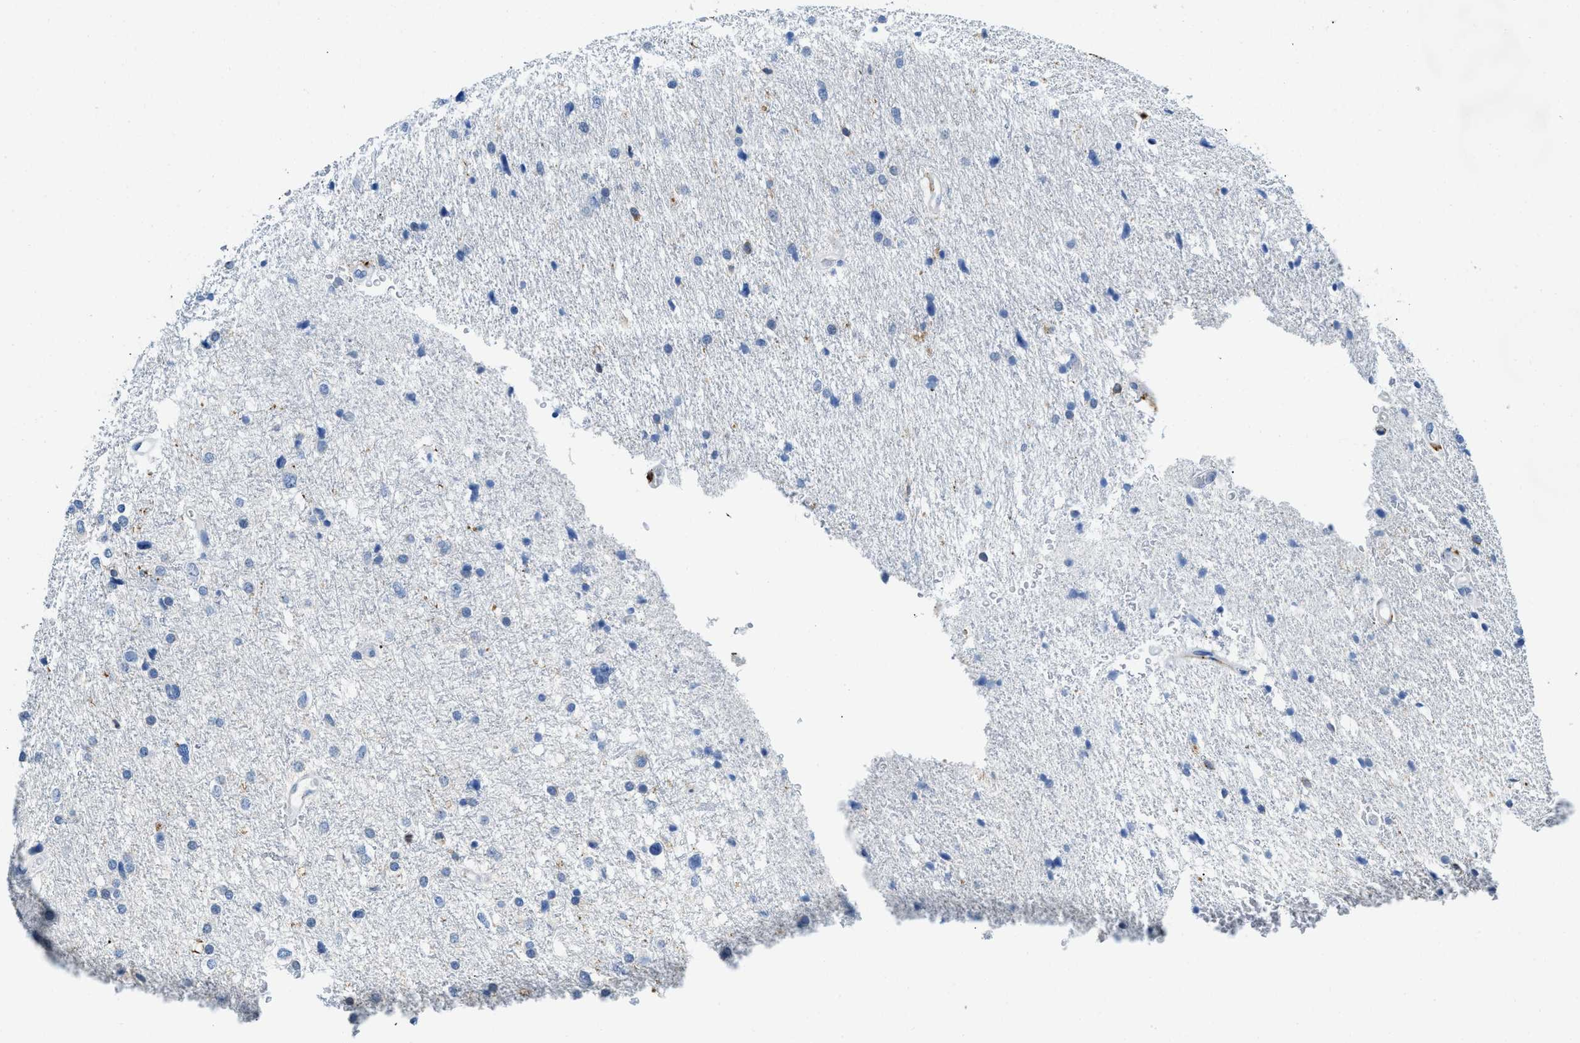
{"staining": {"intensity": "negative", "quantity": "none", "location": "none"}, "tissue": "glioma", "cell_type": "Tumor cells", "image_type": "cancer", "snomed": [{"axis": "morphology", "description": "Glioma, malignant, Low grade"}, {"axis": "topography", "description": "Brain"}], "caption": "The histopathology image reveals no staining of tumor cells in glioma.", "gene": "CD226", "patient": {"sex": "female", "age": 37}}